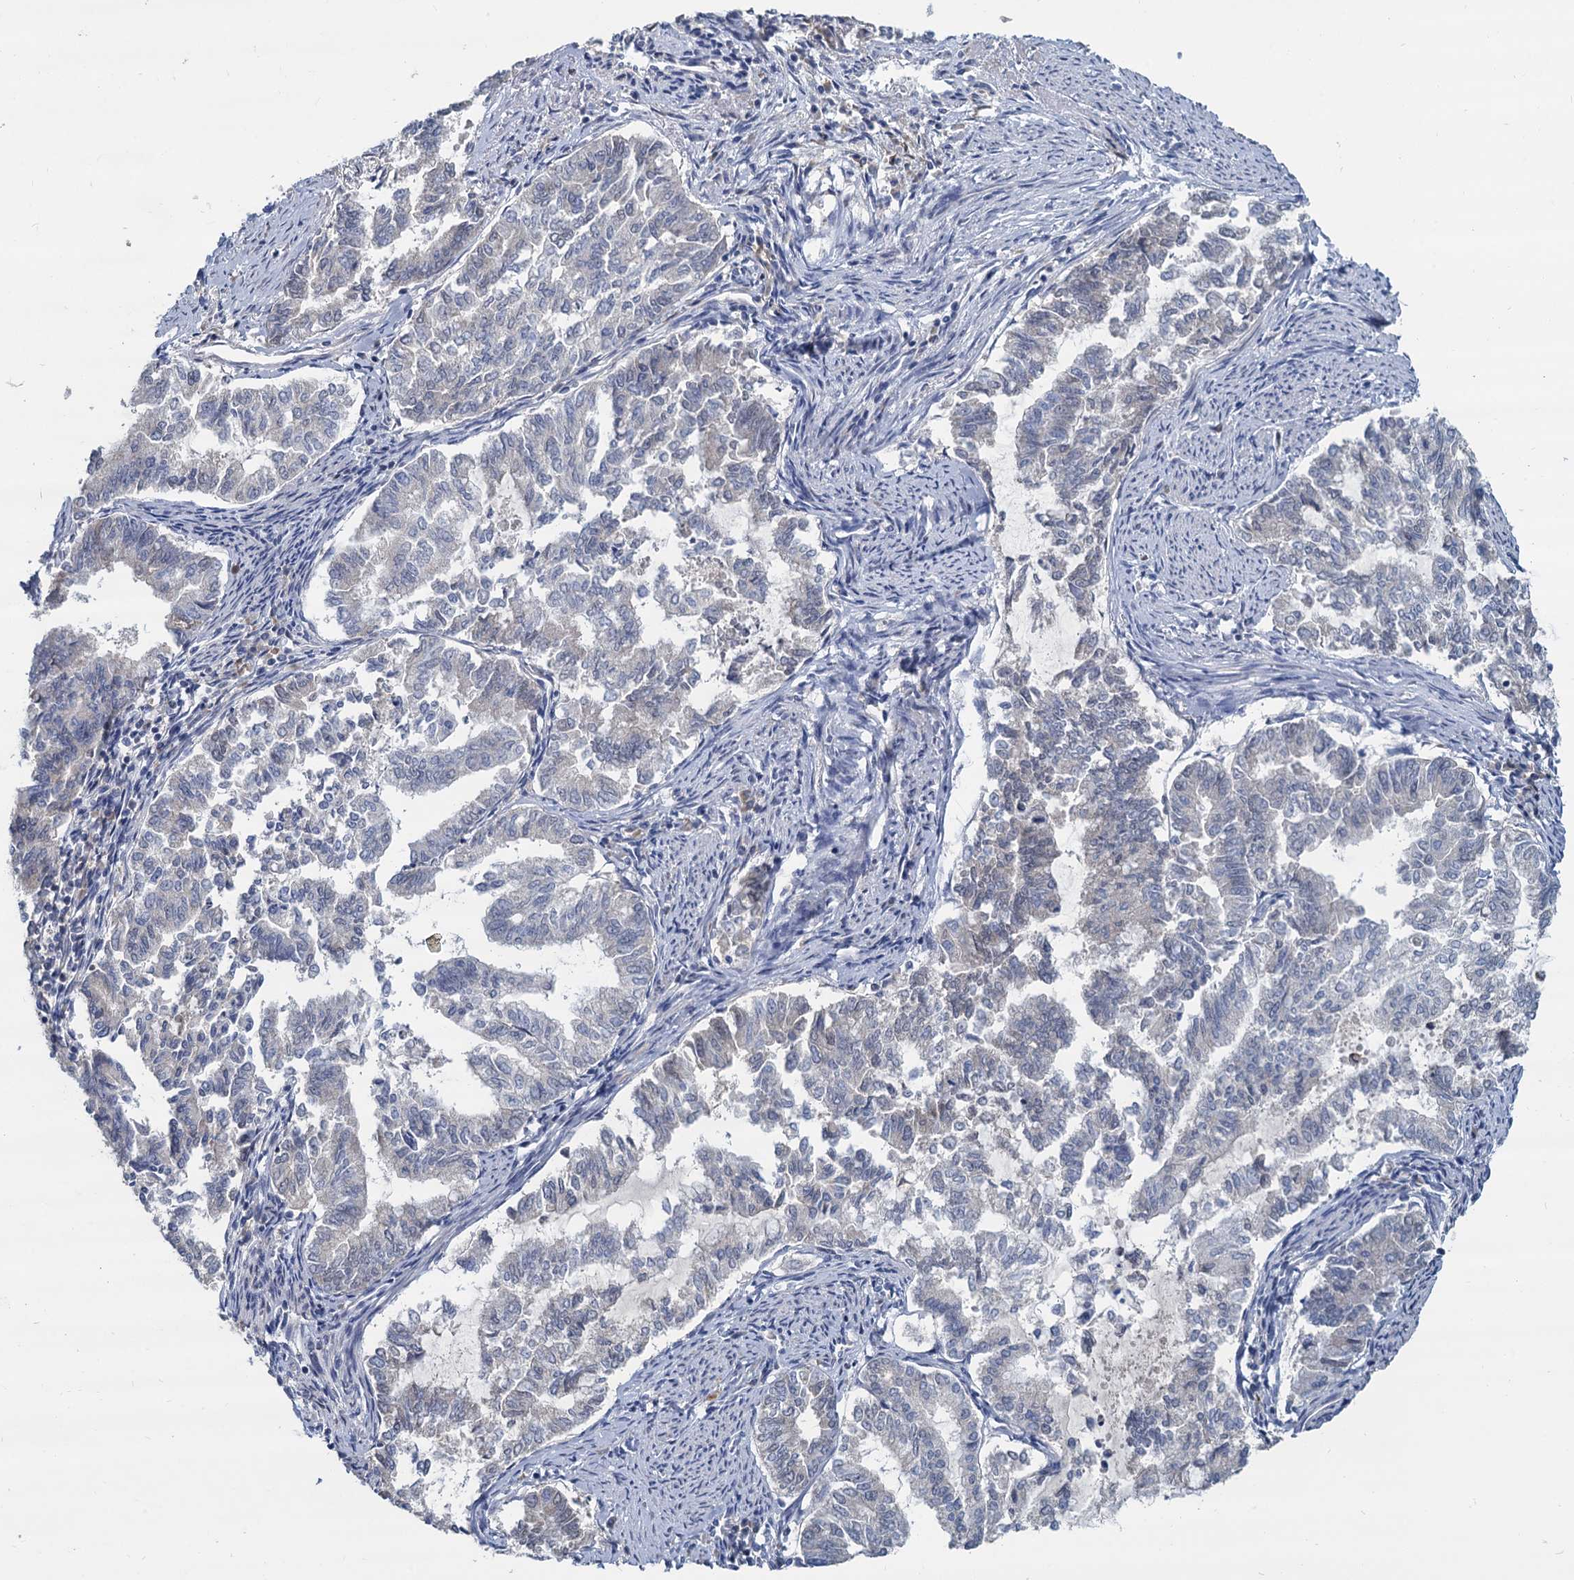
{"staining": {"intensity": "negative", "quantity": "none", "location": "none"}, "tissue": "endometrial cancer", "cell_type": "Tumor cells", "image_type": "cancer", "snomed": [{"axis": "morphology", "description": "Adenocarcinoma, NOS"}, {"axis": "topography", "description": "Endometrium"}], "caption": "Endometrial cancer stained for a protein using immunohistochemistry demonstrates no expression tumor cells.", "gene": "ACSM3", "patient": {"sex": "female", "age": 79}}